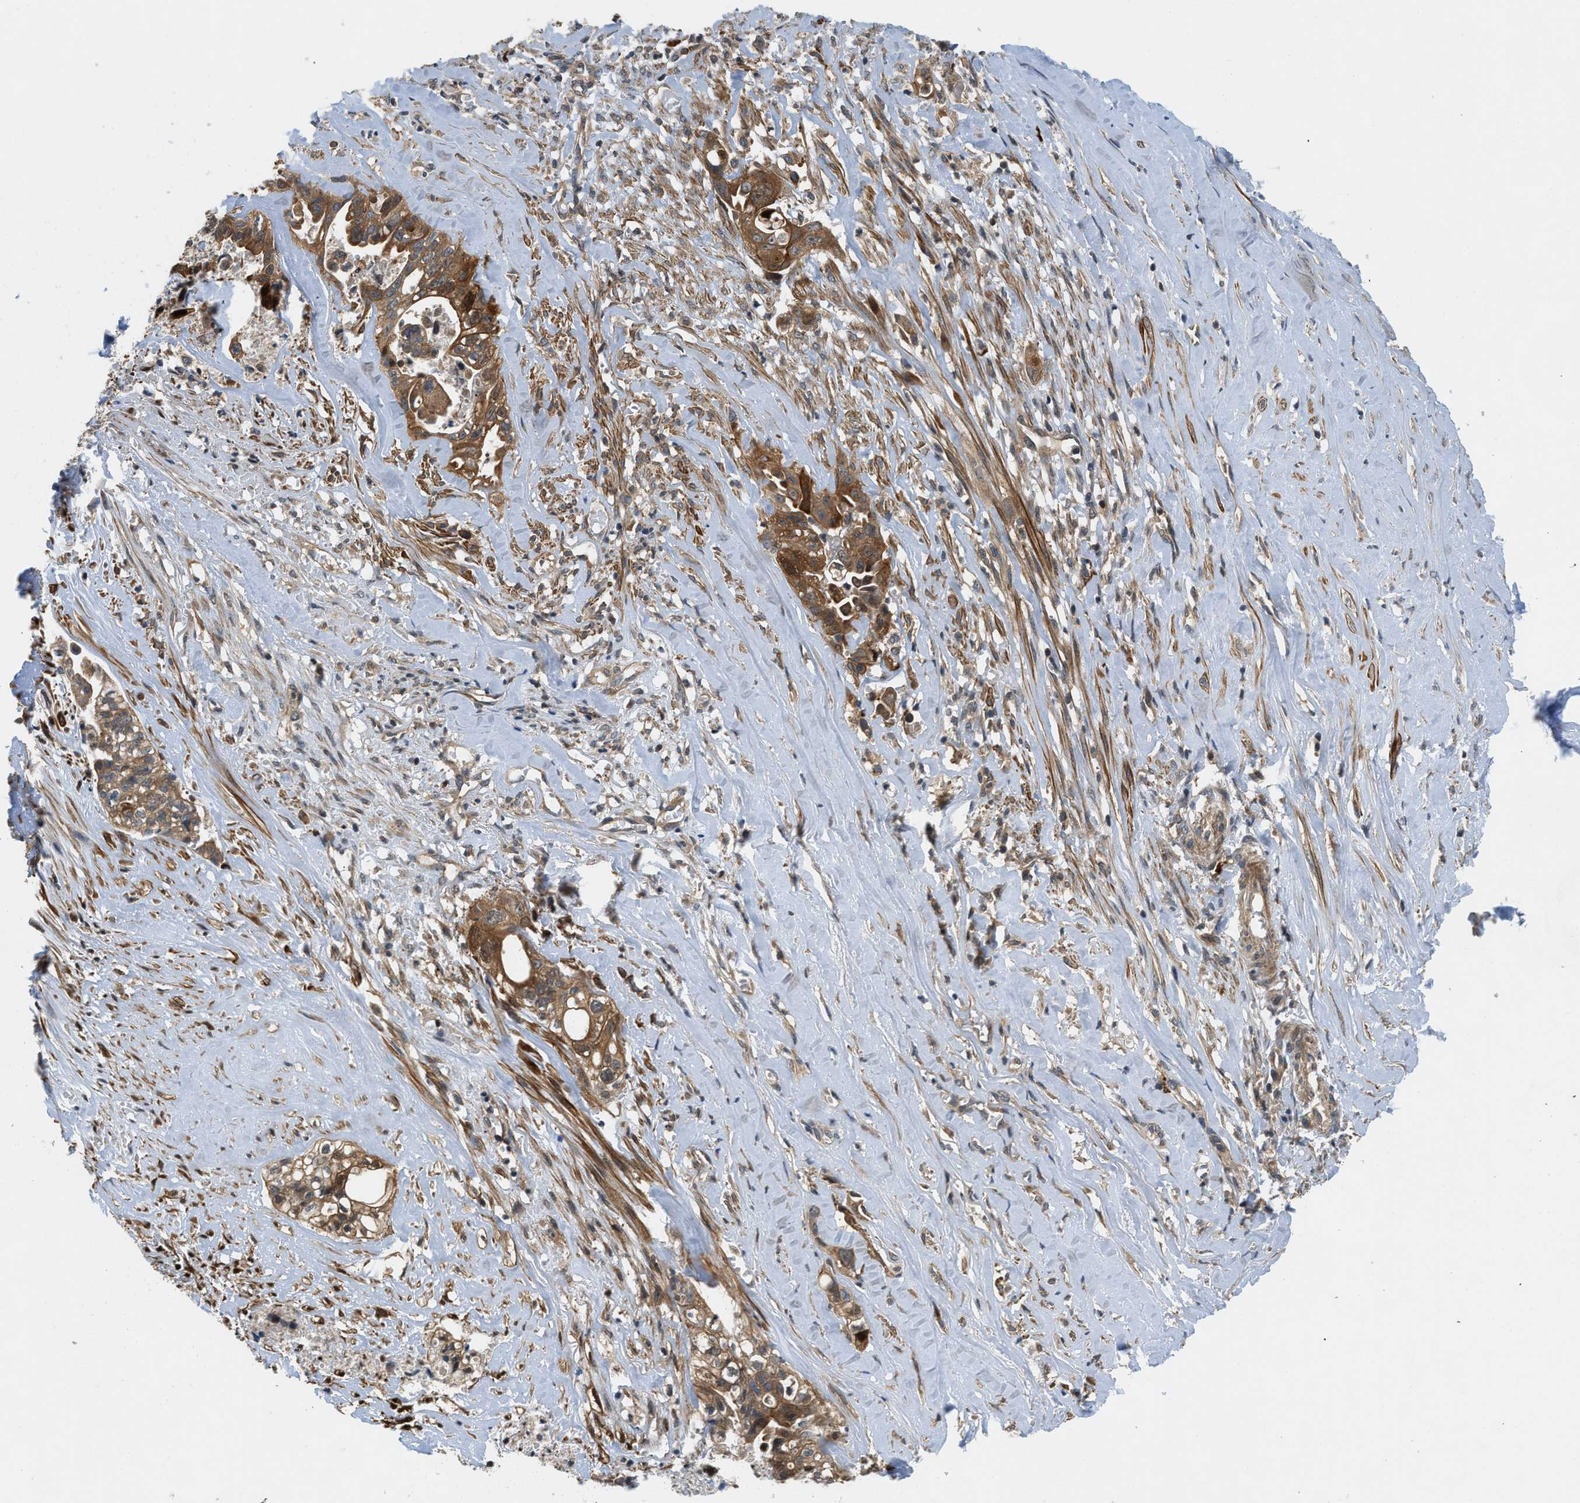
{"staining": {"intensity": "strong", "quantity": ">75%", "location": "cytoplasmic/membranous"}, "tissue": "liver cancer", "cell_type": "Tumor cells", "image_type": "cancer", "snomed": [{"axis": "morphology", "description": "Cholangiocarcinoma"}, {"axis": "topography", "description": "Liver"}], "caption": "An image of human cholangiocarcinoma (liver) stained for a protein displays strong cytoplasmic/membranous brown staining in tumor cells.", "gene": "GPR31", "patient": {"sex": "female", "age": 70}}